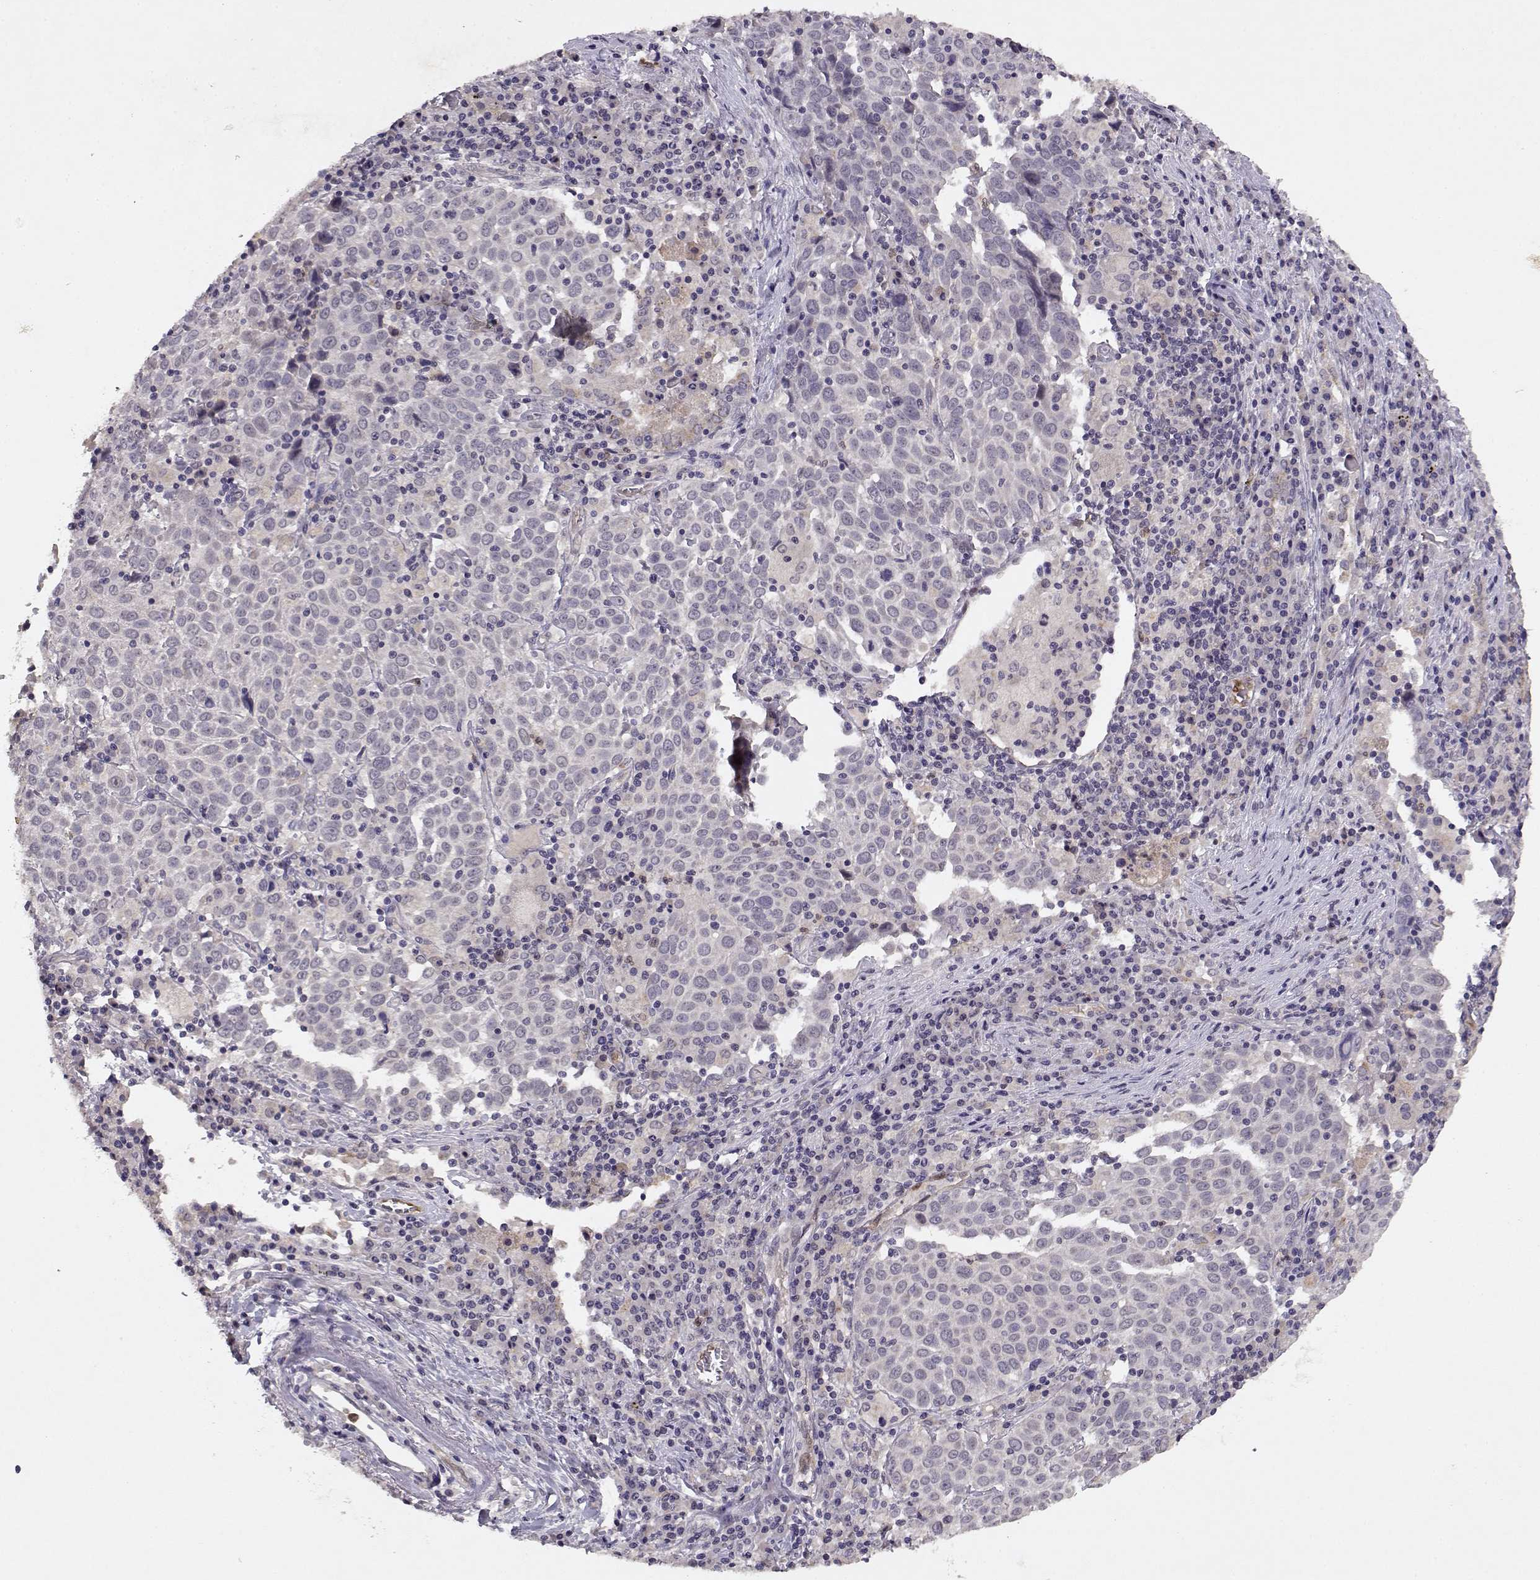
{"staining": {"intensity": "negative", "quantity": "none", "location": "none"}, "tissue": "lung cancer", "cell_type": "Tumor cells", "image_type": "cancer", "snomed": [{"axis": "morphology", "description": "Squamous cell carcinoma, NOS"}, {"axis": "topography", "description": "Lung"}], "caption": "The image reveals no significant expression in tumor cells of lung cancer.", "gene": "BMX", "patient": {"sex": "male", "age": 57}}